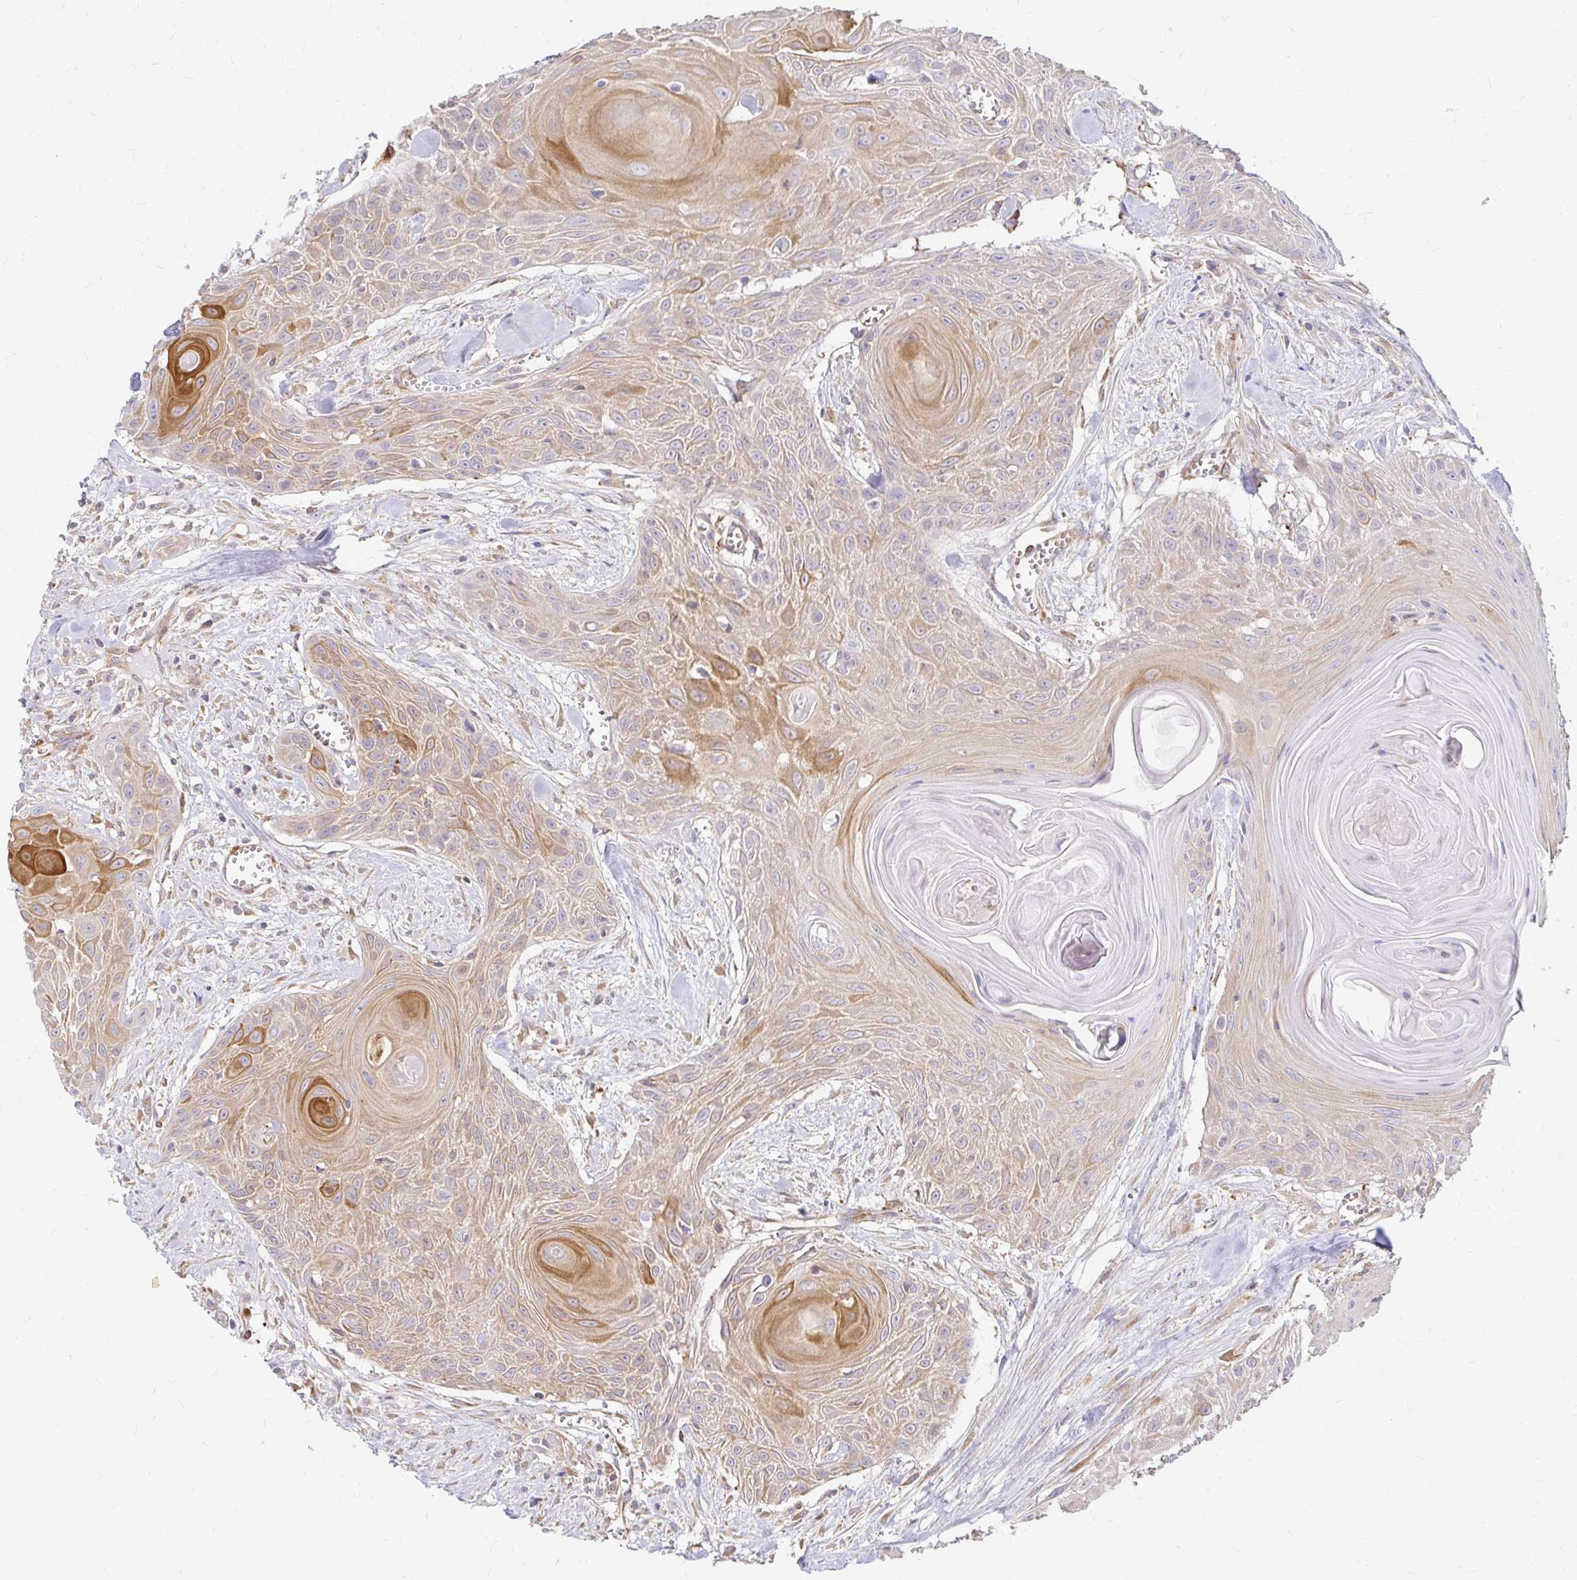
{"staining": {"intensity": "weak", "quantity": ">75%", "location": "cytoplasmic/membranous"}, "tissue": "head and neck cancer", "cell_type": "Tumor cells", "image_type": "cancer", "snomed": [{"axis": "morphology", "description": "Squamous cell carcinoma, NOS"}, {"axis": "topography", "description": "Lymph node"}, {"axis": "topography", "description": "Salivary gland"}, {"axis": "topography", "description": "Head-Neck"}], "caption": "Weak cytoplasmic/membranous positivity for a protein is present in about >75% of tumor cells of head and neck squamous cell carcinoma using IHC.", "gene": "CAST", "patient": {"sex": "female", "age": 74}}